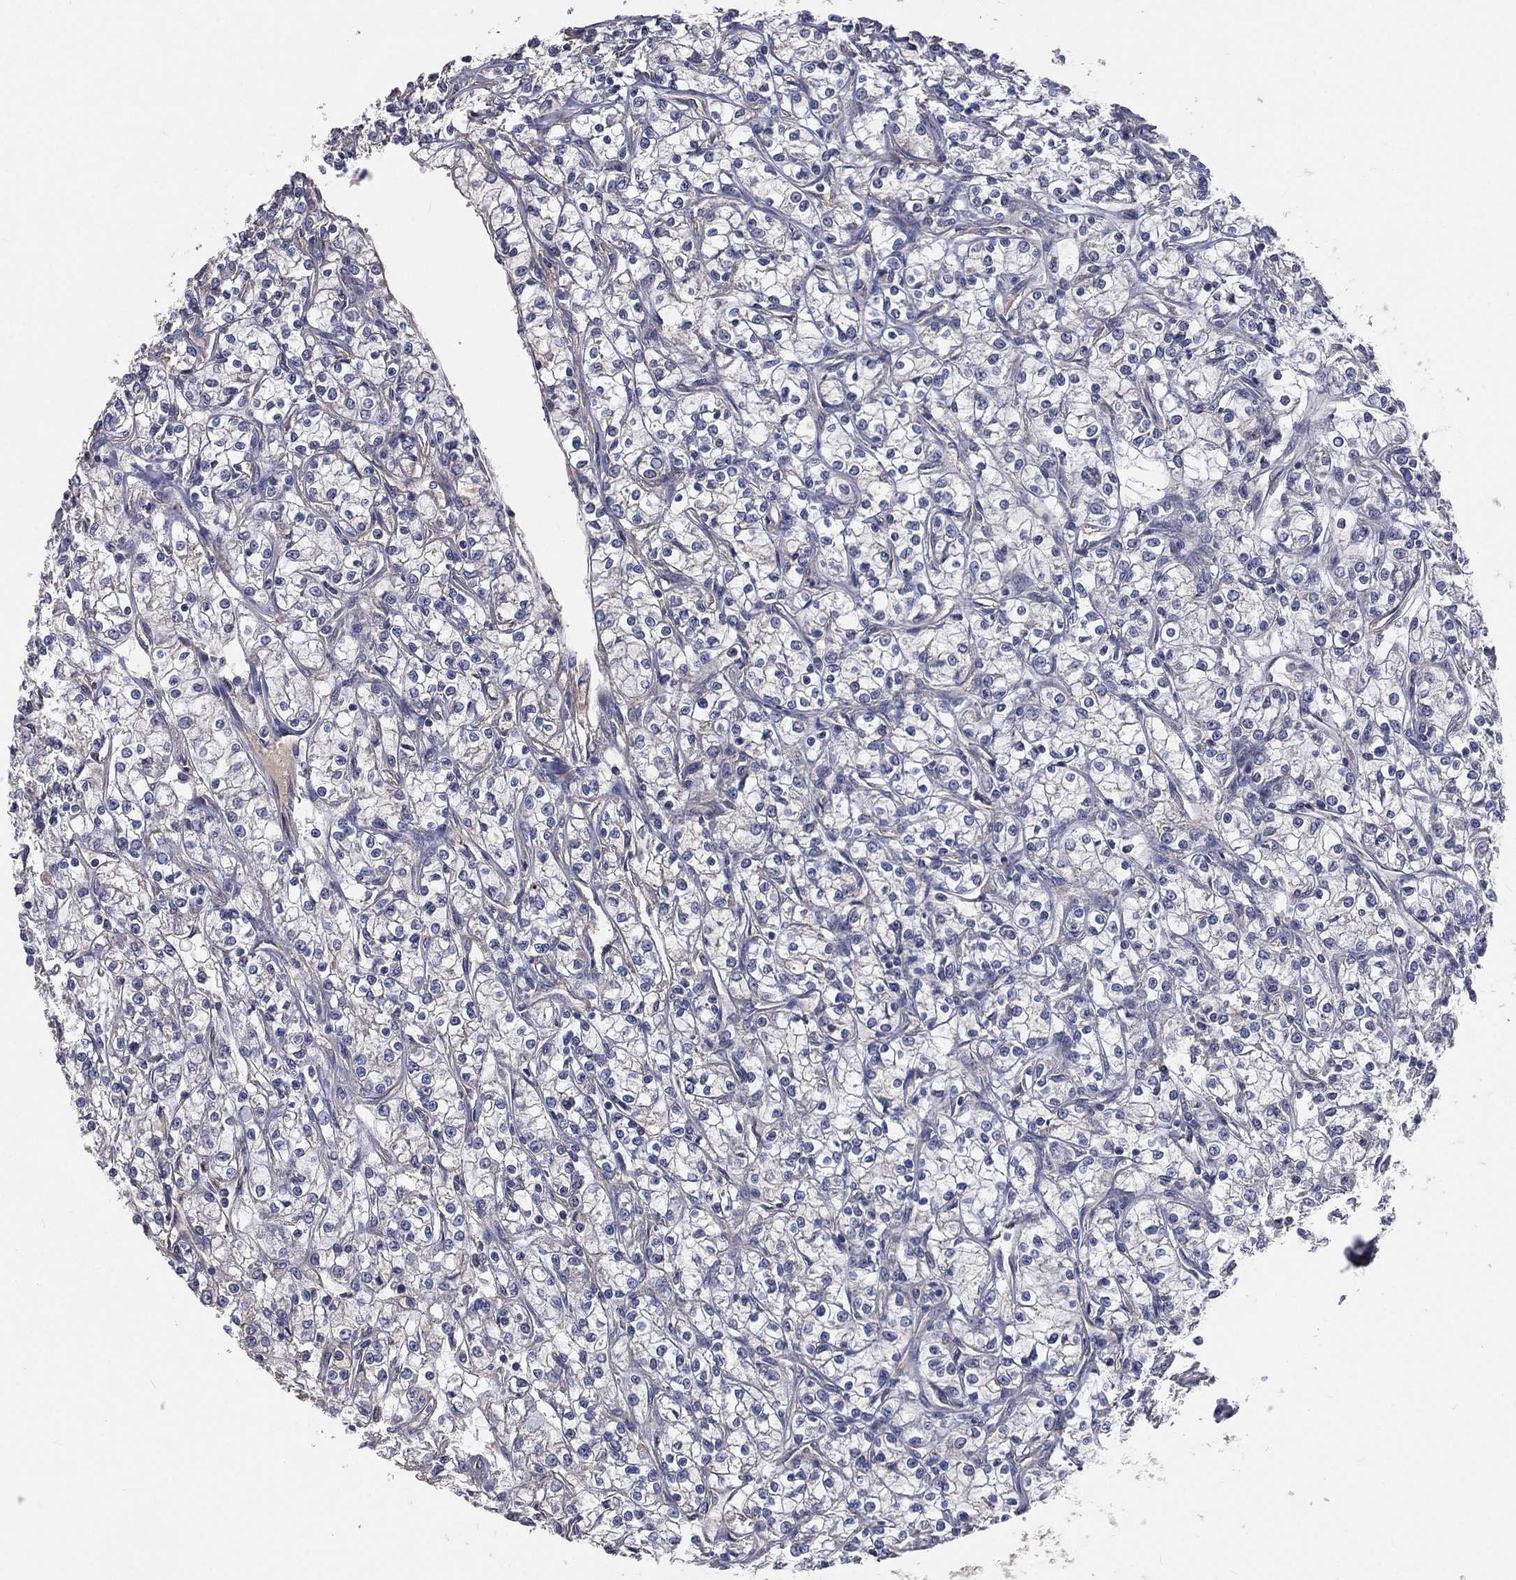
{"staining": {"intensity": "negative", "quantity": "none", "location": "none"}, "tissue": "renal cancer", "cell_type": "Tumor cells", "image_type": "cancer", "snomed": [{"axis": "morphology", "description": "Adenocarcinoma, NOS"}, {"axis": "topography", "description": "Kidney"}], "caption": "Immunohistochemistry micrograph of neoplastic tissue: human adenocarcinoma (renal) stained with DAB exhibits no significant protein positivity in tumor cells. (DAB immunohistochemistry, high magnification).", "gene": "CROCC", "patient": {"sex": "female", "age": 59}}